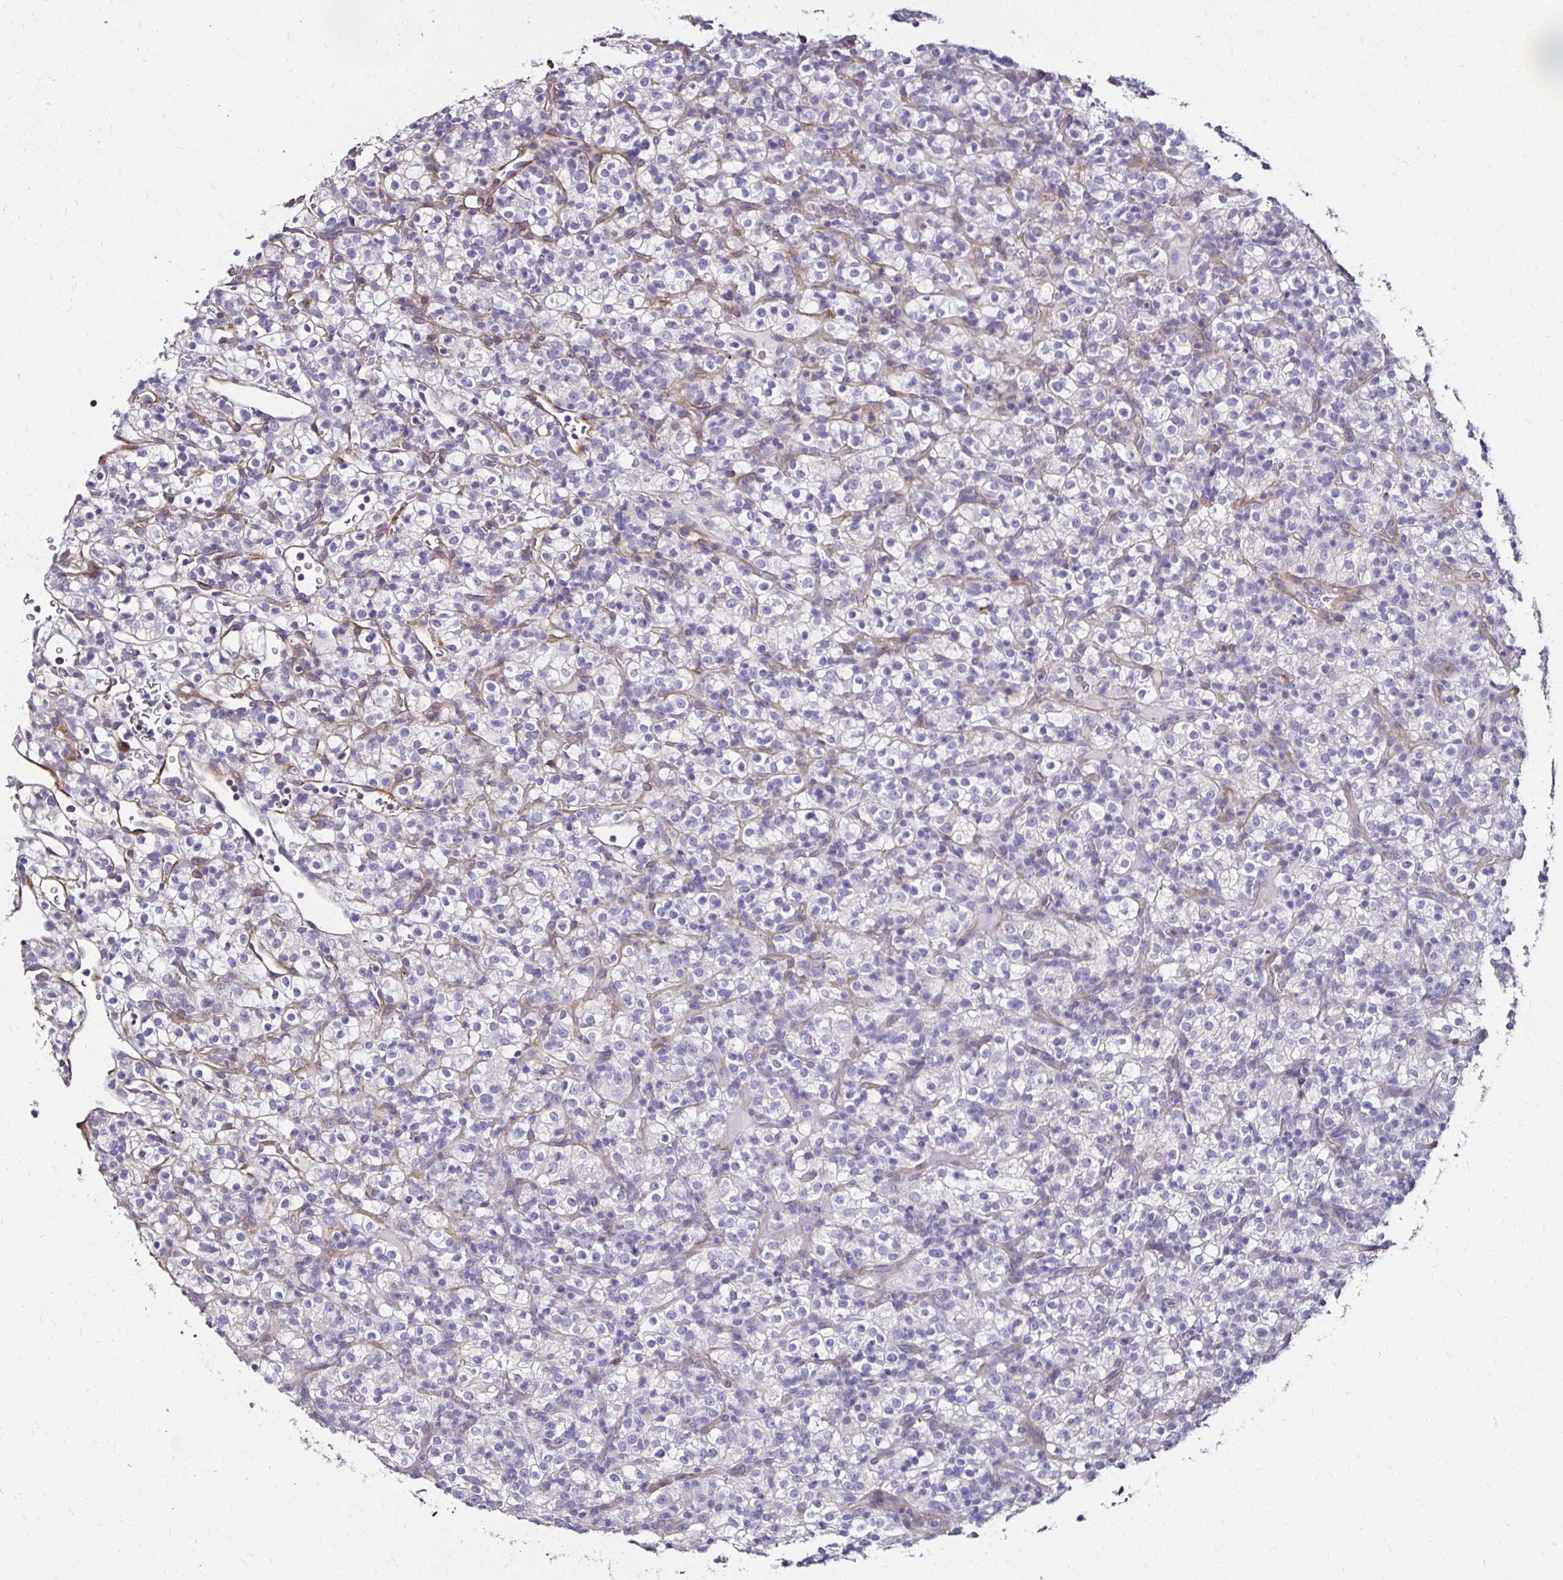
{"staining": {"intensity": "weak", "quantity": "<25%", "location": "cytoplasmic/membranous"}, "tissue": "renal cancer", "cell_type": "Tumor cells", "image_type": "cancer", "snomed": [{"axis": "morphology", "description": "Normal tissue, NOS"}, {"axis": "morphology", "description": "Adenocarcinoma, NOS"}, {"axis": "topography", "description": "Kidney"}], "caption": "Renal cancer (adenocarcinoma) stained for a protein using IHC demonstrates no staining tumor cells.", "gene": "ITGB1", "patient": {"sex": "female", "age": 72}}